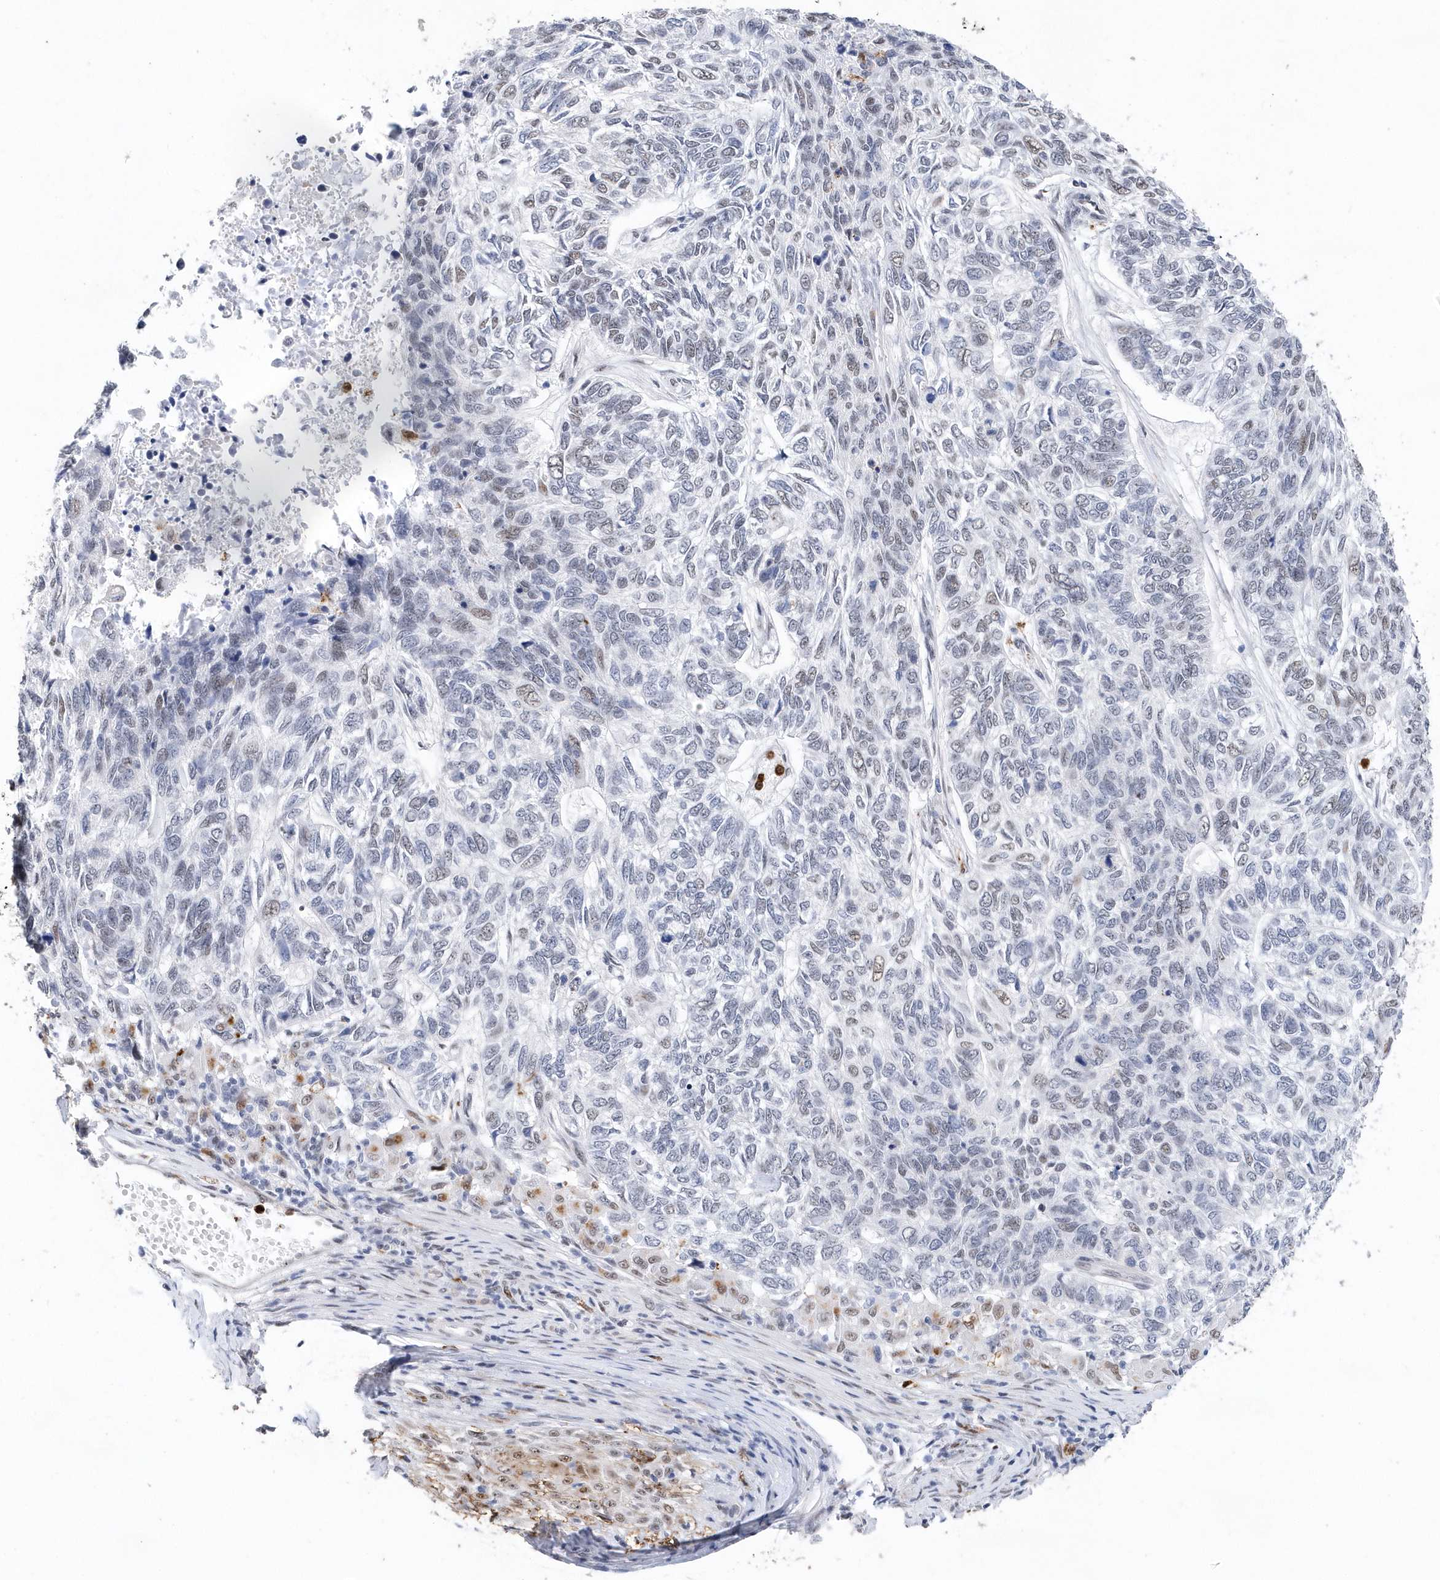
{"staining": {"intensity": "weak", "quantity": "<25%", "location": "nuclear"}, "tissue": "skin cancer", "cell_type": "Tumor cells", "image_type": "cancer", "snomed": [{"axis": "morphology", "description": "Basal cell carcinoma"}, {"axis": "topography", "description": "Skin"}], "caption": "DAB immunohistochemical staining of human skin cancer (basal cell carcinoma) exhibits no significant staining in tumor cells.", "gene": "RPP30", "patient": {"sex": "female", "age": 65}}